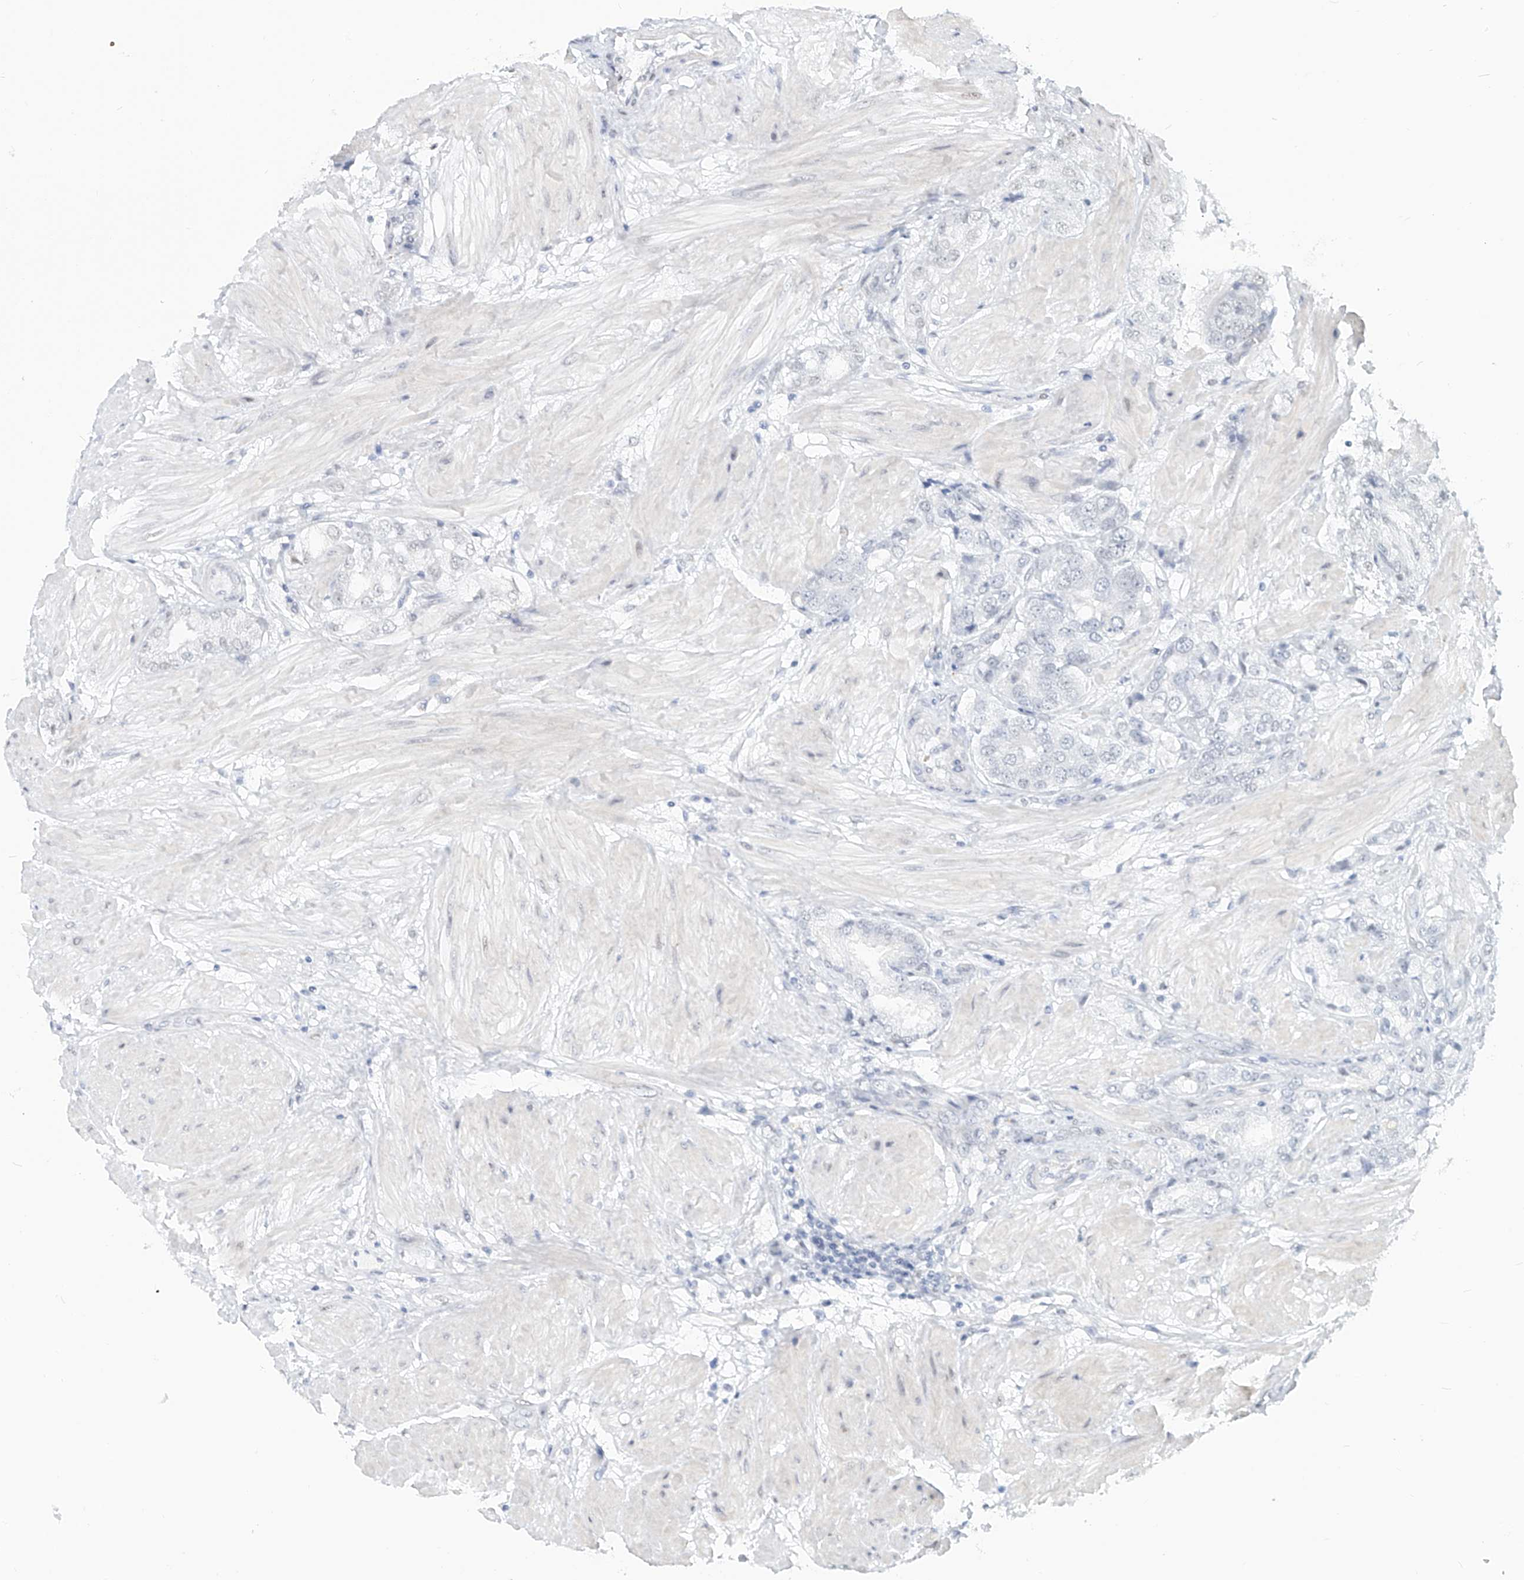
{"staining": {"intensity": "negative", "quantity": "none", "location": "none"}, "tissue": "prostate cancer", "cell_type": "Tumor cells", "image_type": "cancer", "snomed": [{"axis": "morphology", "description": "Adenocarcinoma, High grade"}, {"axis": "topography", "description": "Prostate"}], "caption": "High magnification brightfield microscopy of prostate cancer (high-grade adenocarcinoma) stained with DAB (3,3'-diaminobenzidine) (brown) and counterstained with hematoxylin (blue): tumor cells show no significant expression. (IHC, brightfield microscopy, high magnification).", "gene": "SASH1", "patient": {"sex": "male", "age": 50}}